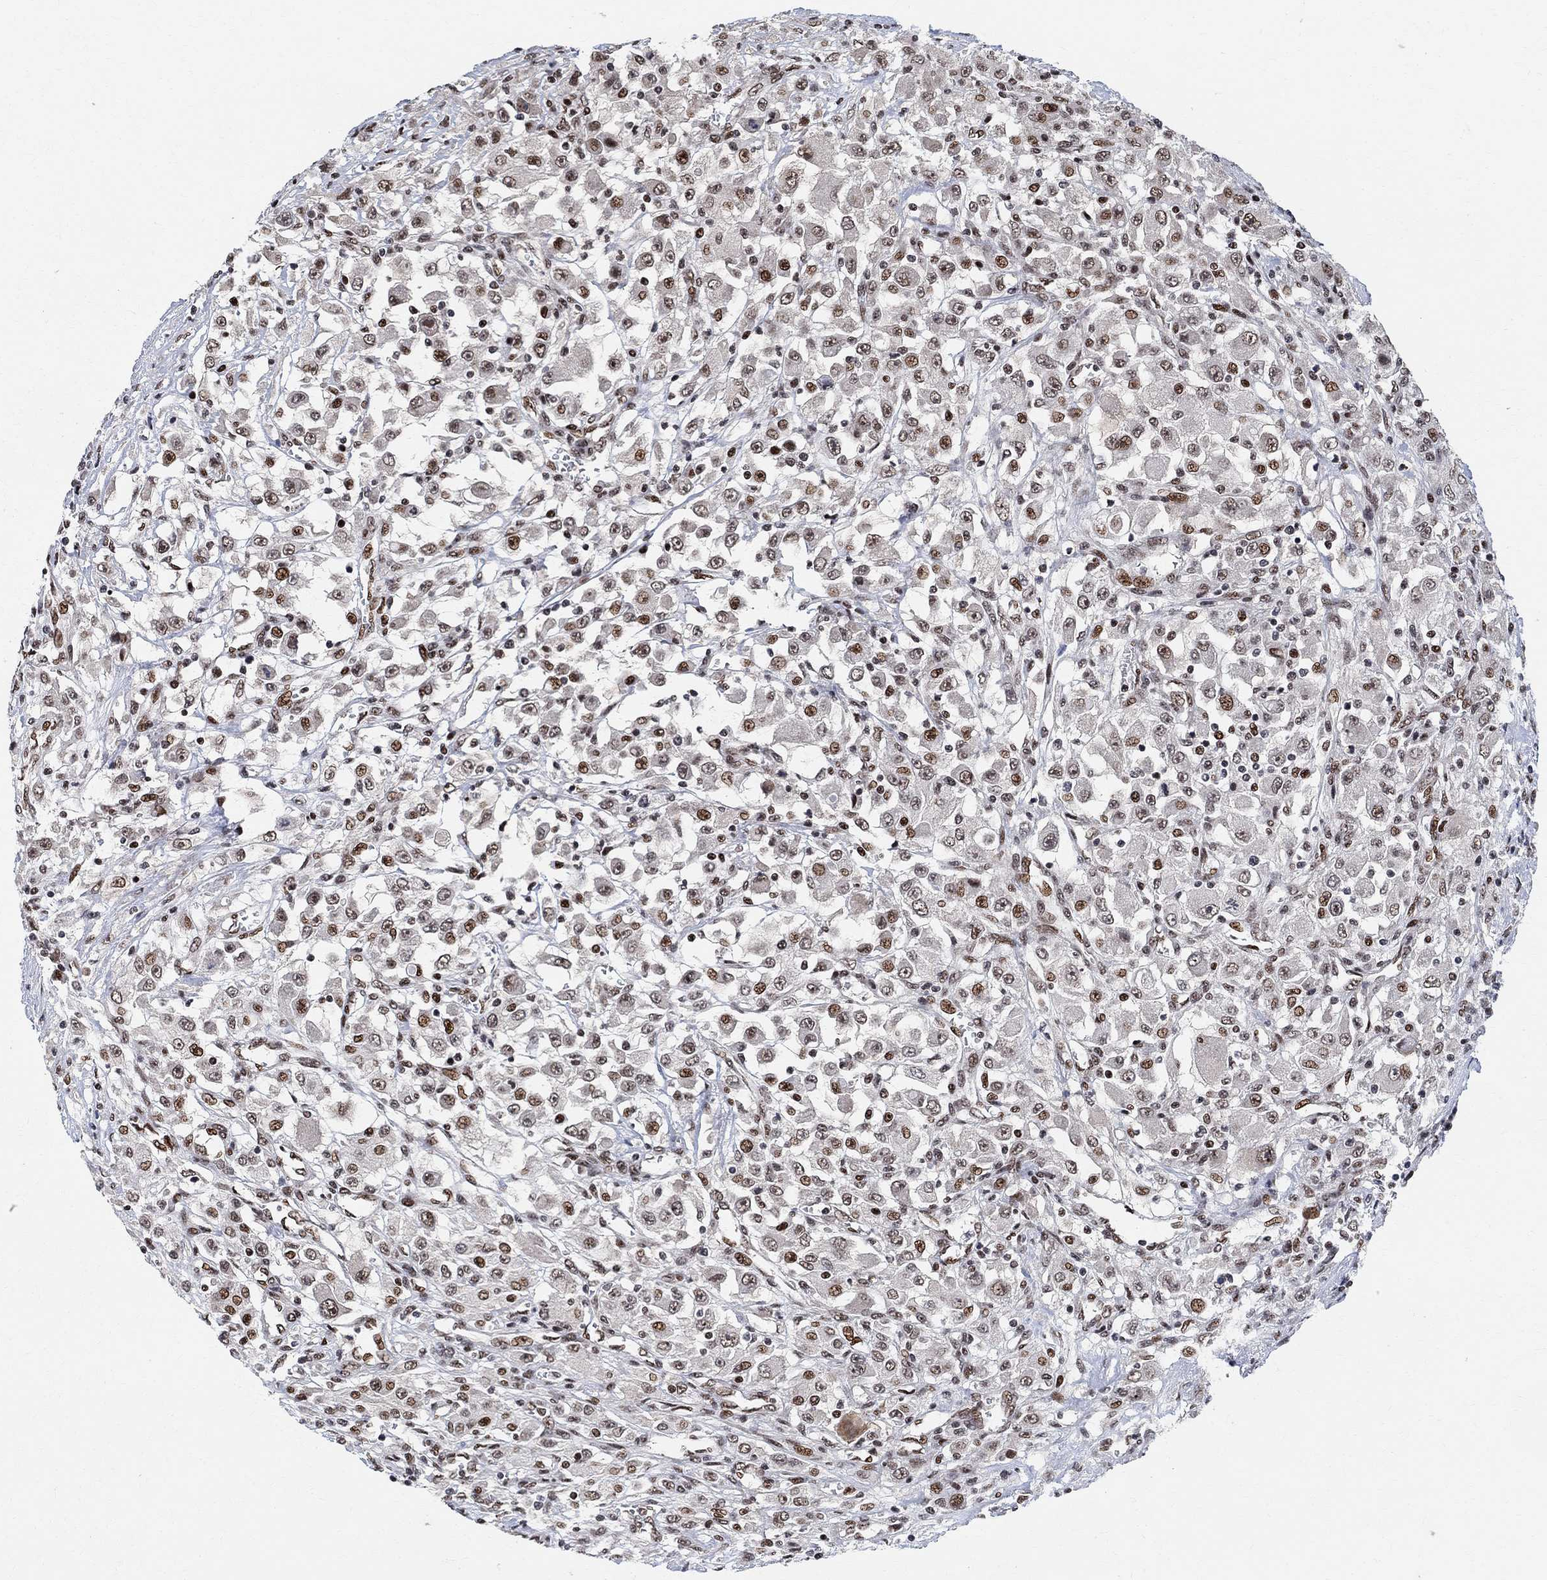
{"staining": {"intensity": "strong", "quantity": "25%-75%", "location": "nuclear"}, "tissue": "renal cancer", "cell_type": "Tumor cells", "image_type": "cancer", "snomed": [{"axis": "morphology", "description": "Adenocarcinoma, NOS"}, {"axis": "topography", "description": "Kidney"}], "caption": "Approximately 25%-75% of tumor cells in renal cancer reveal strong nuclear protein expression as visualized by brown immunohistochemical staining.", "gene": "E4F1", "patient": {"sex": "female", "age": 67}}